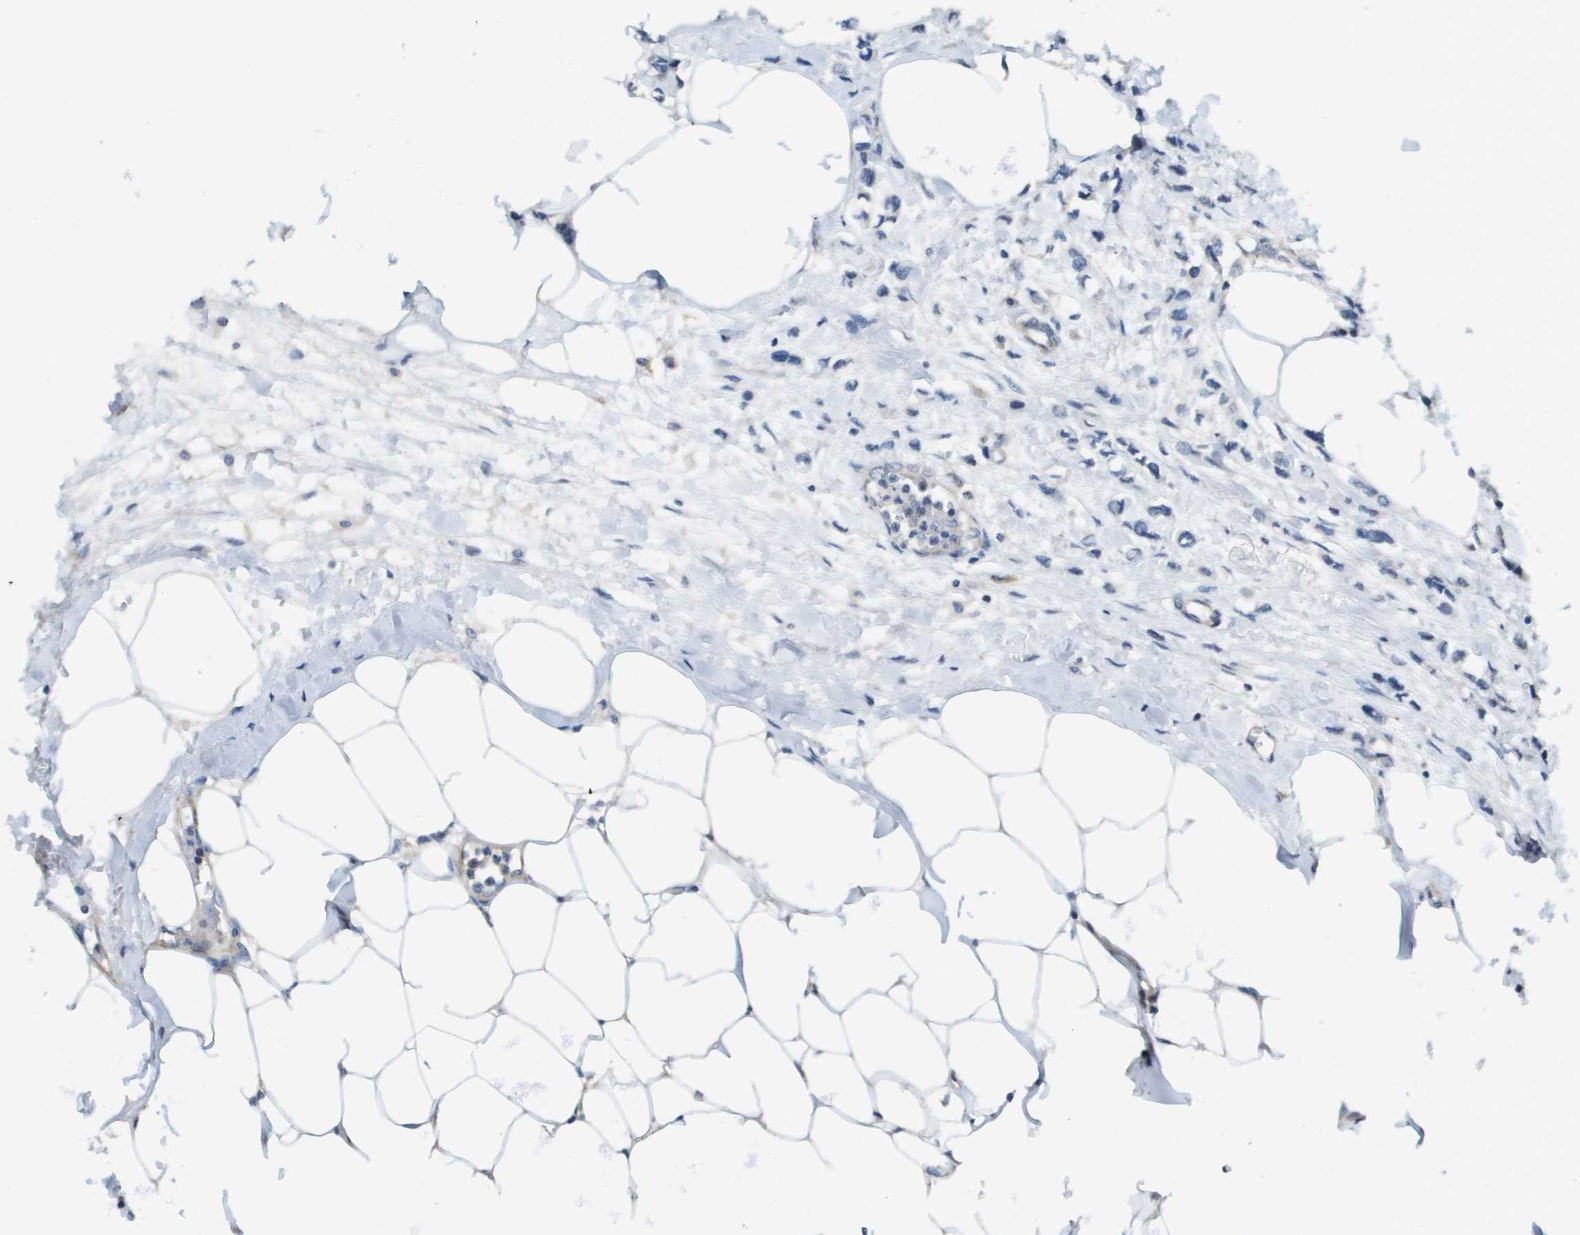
{"staining": {"intensity": "negative", "quantity": "none", "location": "none"}, "tissue": "breast cancer", "cell_type": "Tumor cells", "image_type": "cancer", "snomed": [{"axis": "morphology", "description": "Lobular carcinoma"}, {"axis": "topography", "description": "Breast"}], "caption": "An immunohistochemistry histopathology image of breast cancer (lobular carcinoma) is shown. There is no staining in tumor cells of breast cancer (lobular carcinoma). (DAB immunohistochemistry (IHC), high magnification).", "gene": "SCN4B", "patient": {"sex": "female", "age": 51}}